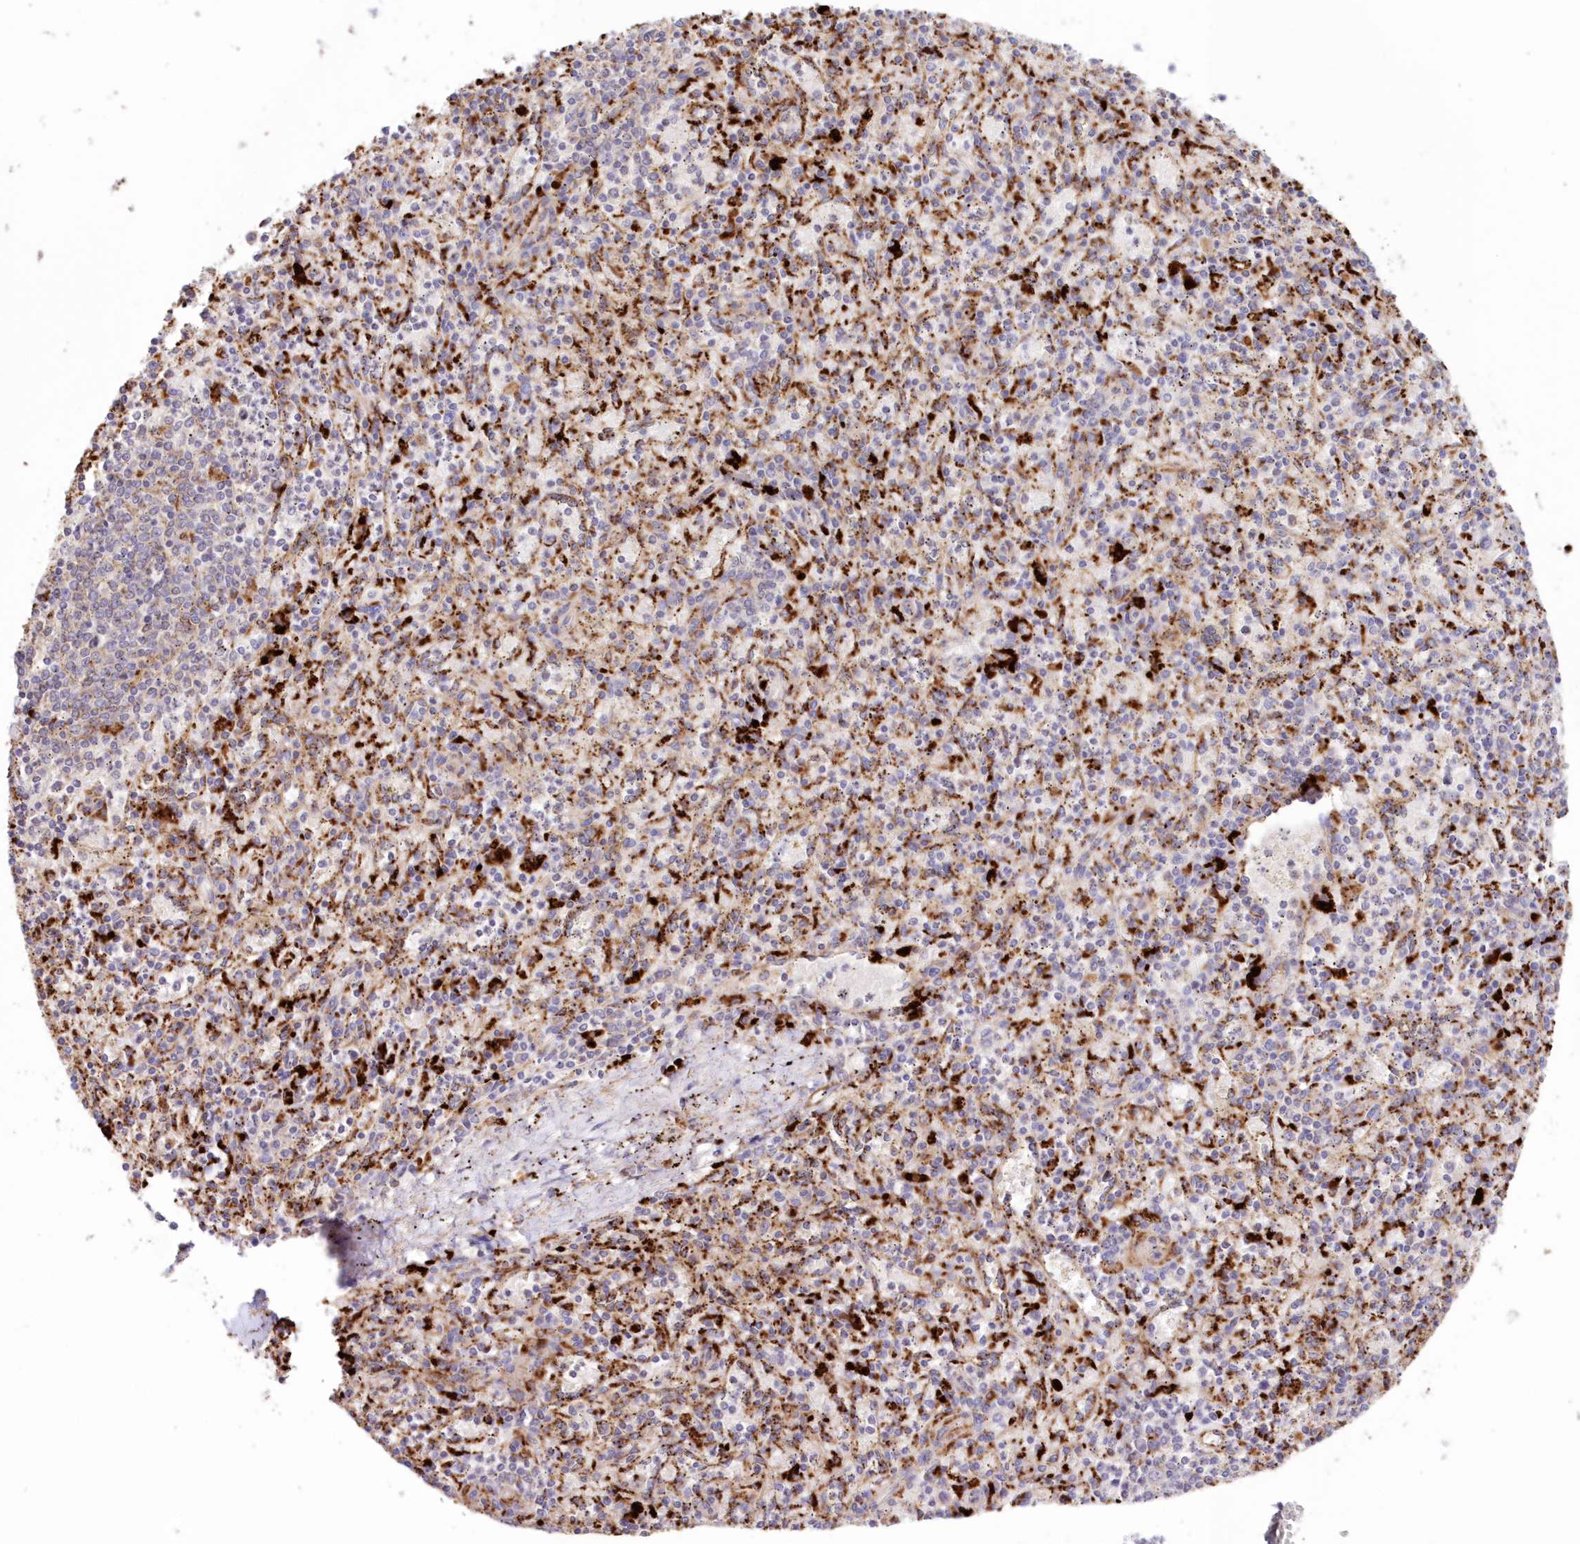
{"staining": {"intensity": "strong", "quantity": "<25%", "location": "cytoplasmic/membranous"}, "tissue": "spleen", "cell_type": "Cells in red pulp", "image_type": "normal", "snomed": [{"axis": "morphology", "description": "Normal tissue, NOS"}, {"axis": "topography", "description": "Spleen"}], "caption": "A brown stain labels strong cytoplasmic/membranous expression of a protein in cells in red pulp of unremarkable spleen. The staining is performed using DAB brown chromogen to label protein expression. The nuclei are counter-stained blue using hematoxylin.", "gene": "TPP1", "patient": {"sex": "male", "age": 72}}